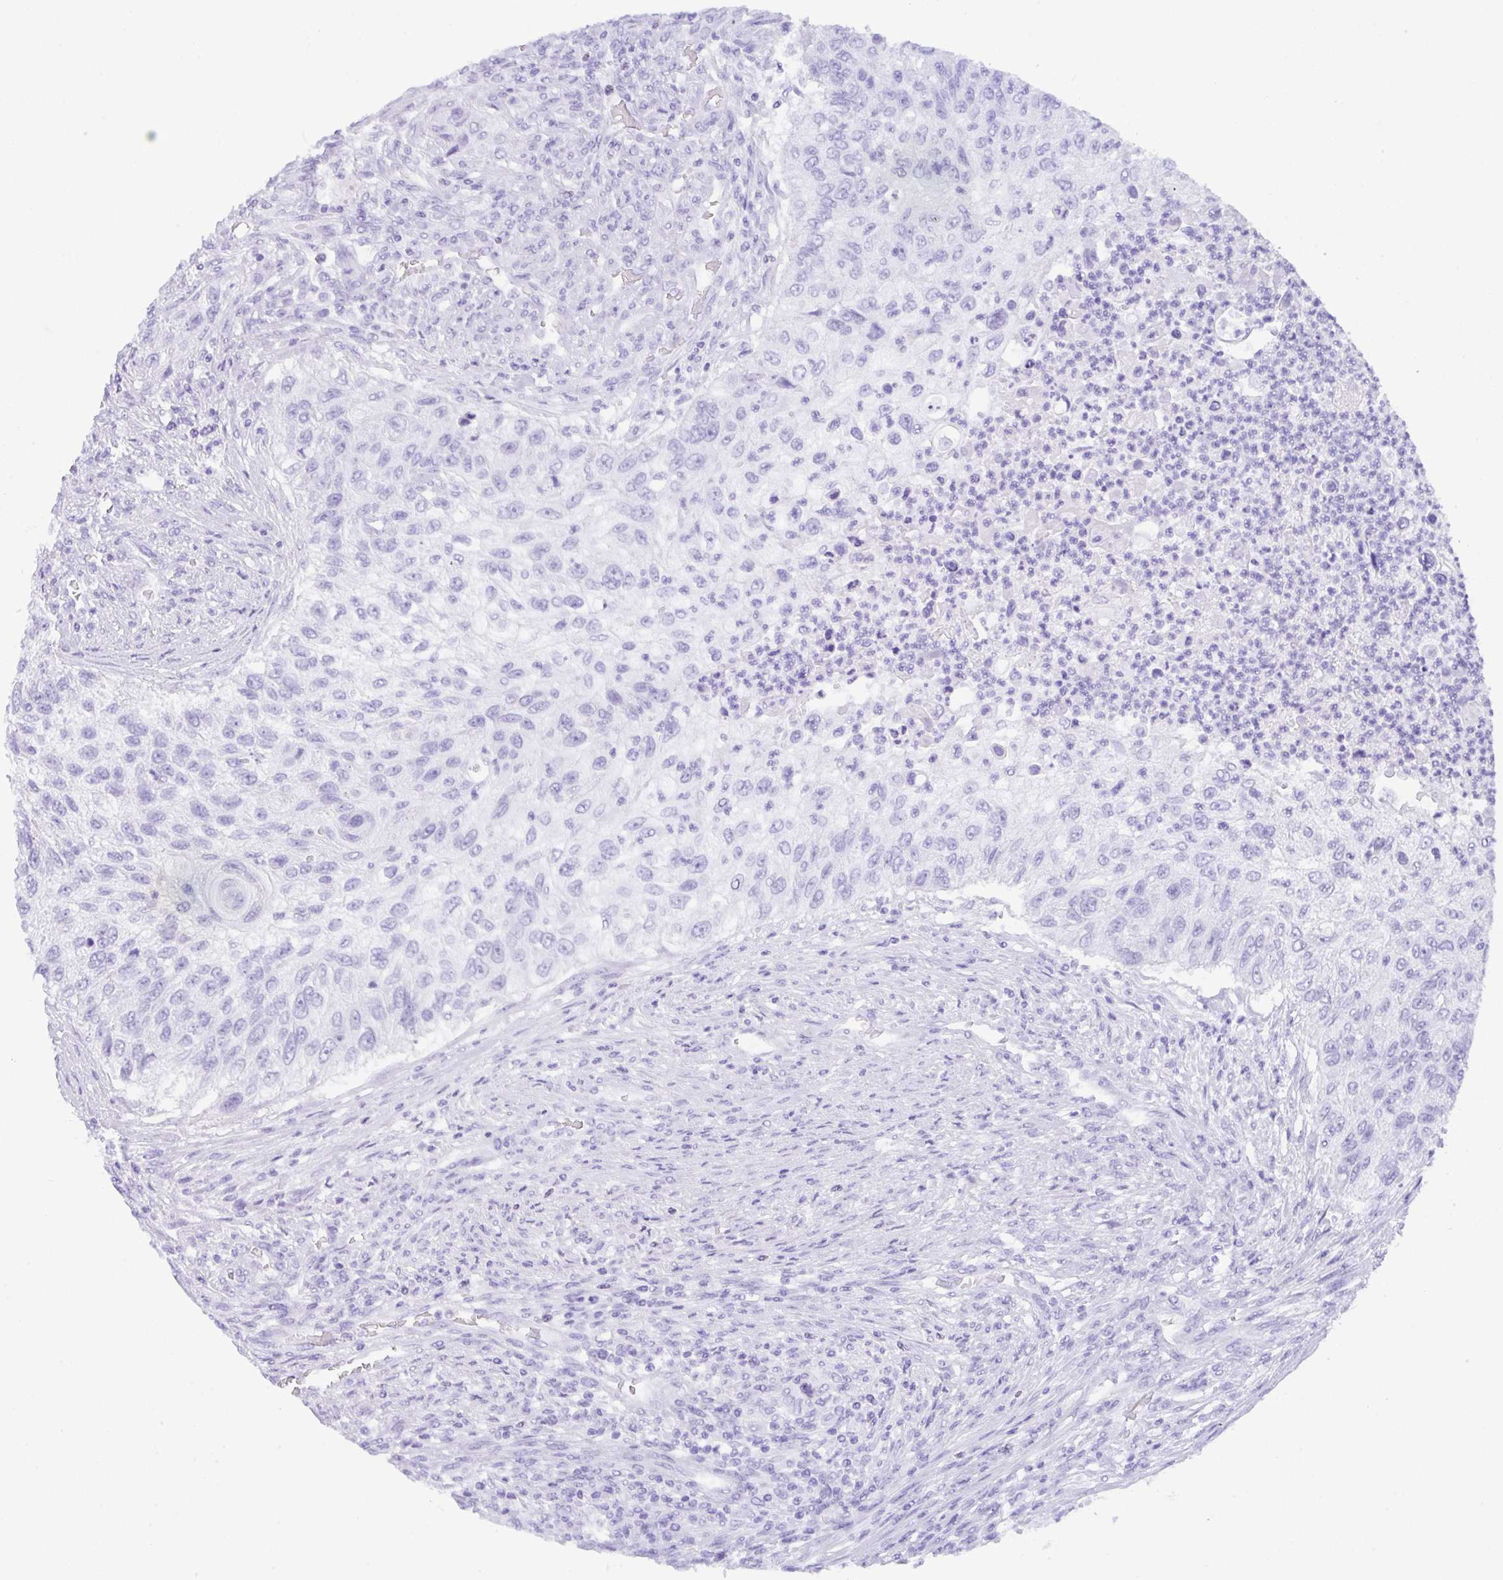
{"staining": {"intensity": "negative", "quantity": "none", "location": "none"}, "tissue": "urothelial cancer", "cell_type": "Tumor cells", "image_type": "cancer", "snomed": [{"axis": "morphology", "description": "Urothelial carcinoma, High grade"}, {"axis": "topography", "description": "Urinary bladder"}], "caption": "The histopathology image displays no staining of tumor cells in urothelial cancer. Nuclei are stained in blue.", "gene": "CPA1", "patient": {"sex": "female", "age": 60}}